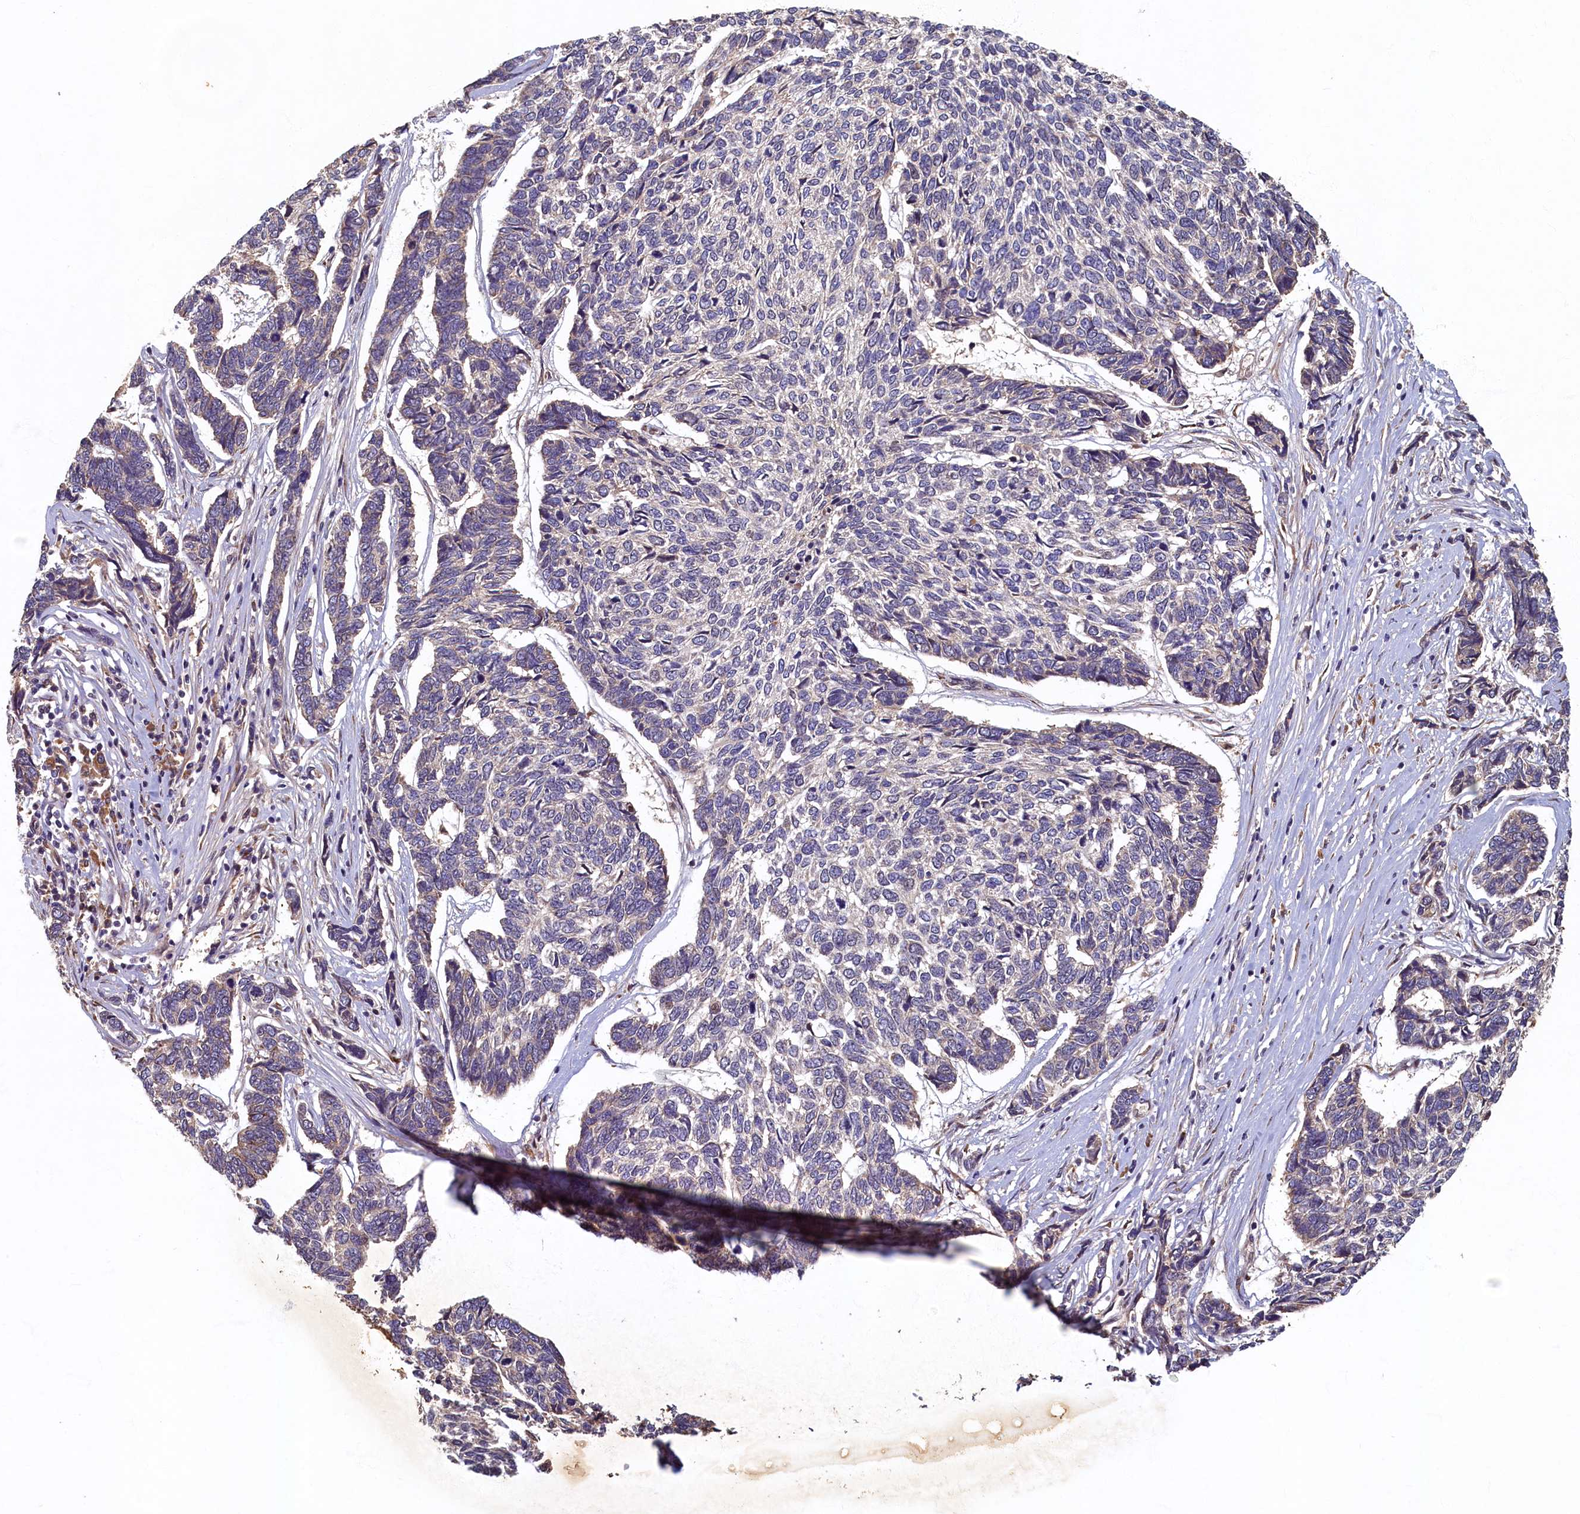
{"staining": {"intensity": "negative", "quantity": "none", "location": "none"}, "tissue": "skin cancer", "cell_type": "Tumor cells", "image_type": "cancer", "snomed": [{"axis": "morphology", "description": "Basal cell carcinoma"}, {"axis": "topography", "description": "Skin"}], "caption": "Immunohistochemical staining of human skin cancer (basal cell carcinoma) demonstrates no significant expression in tumor cells.", "gene": "LCMT2", "patient": {"sex": "female", "age": 65}}